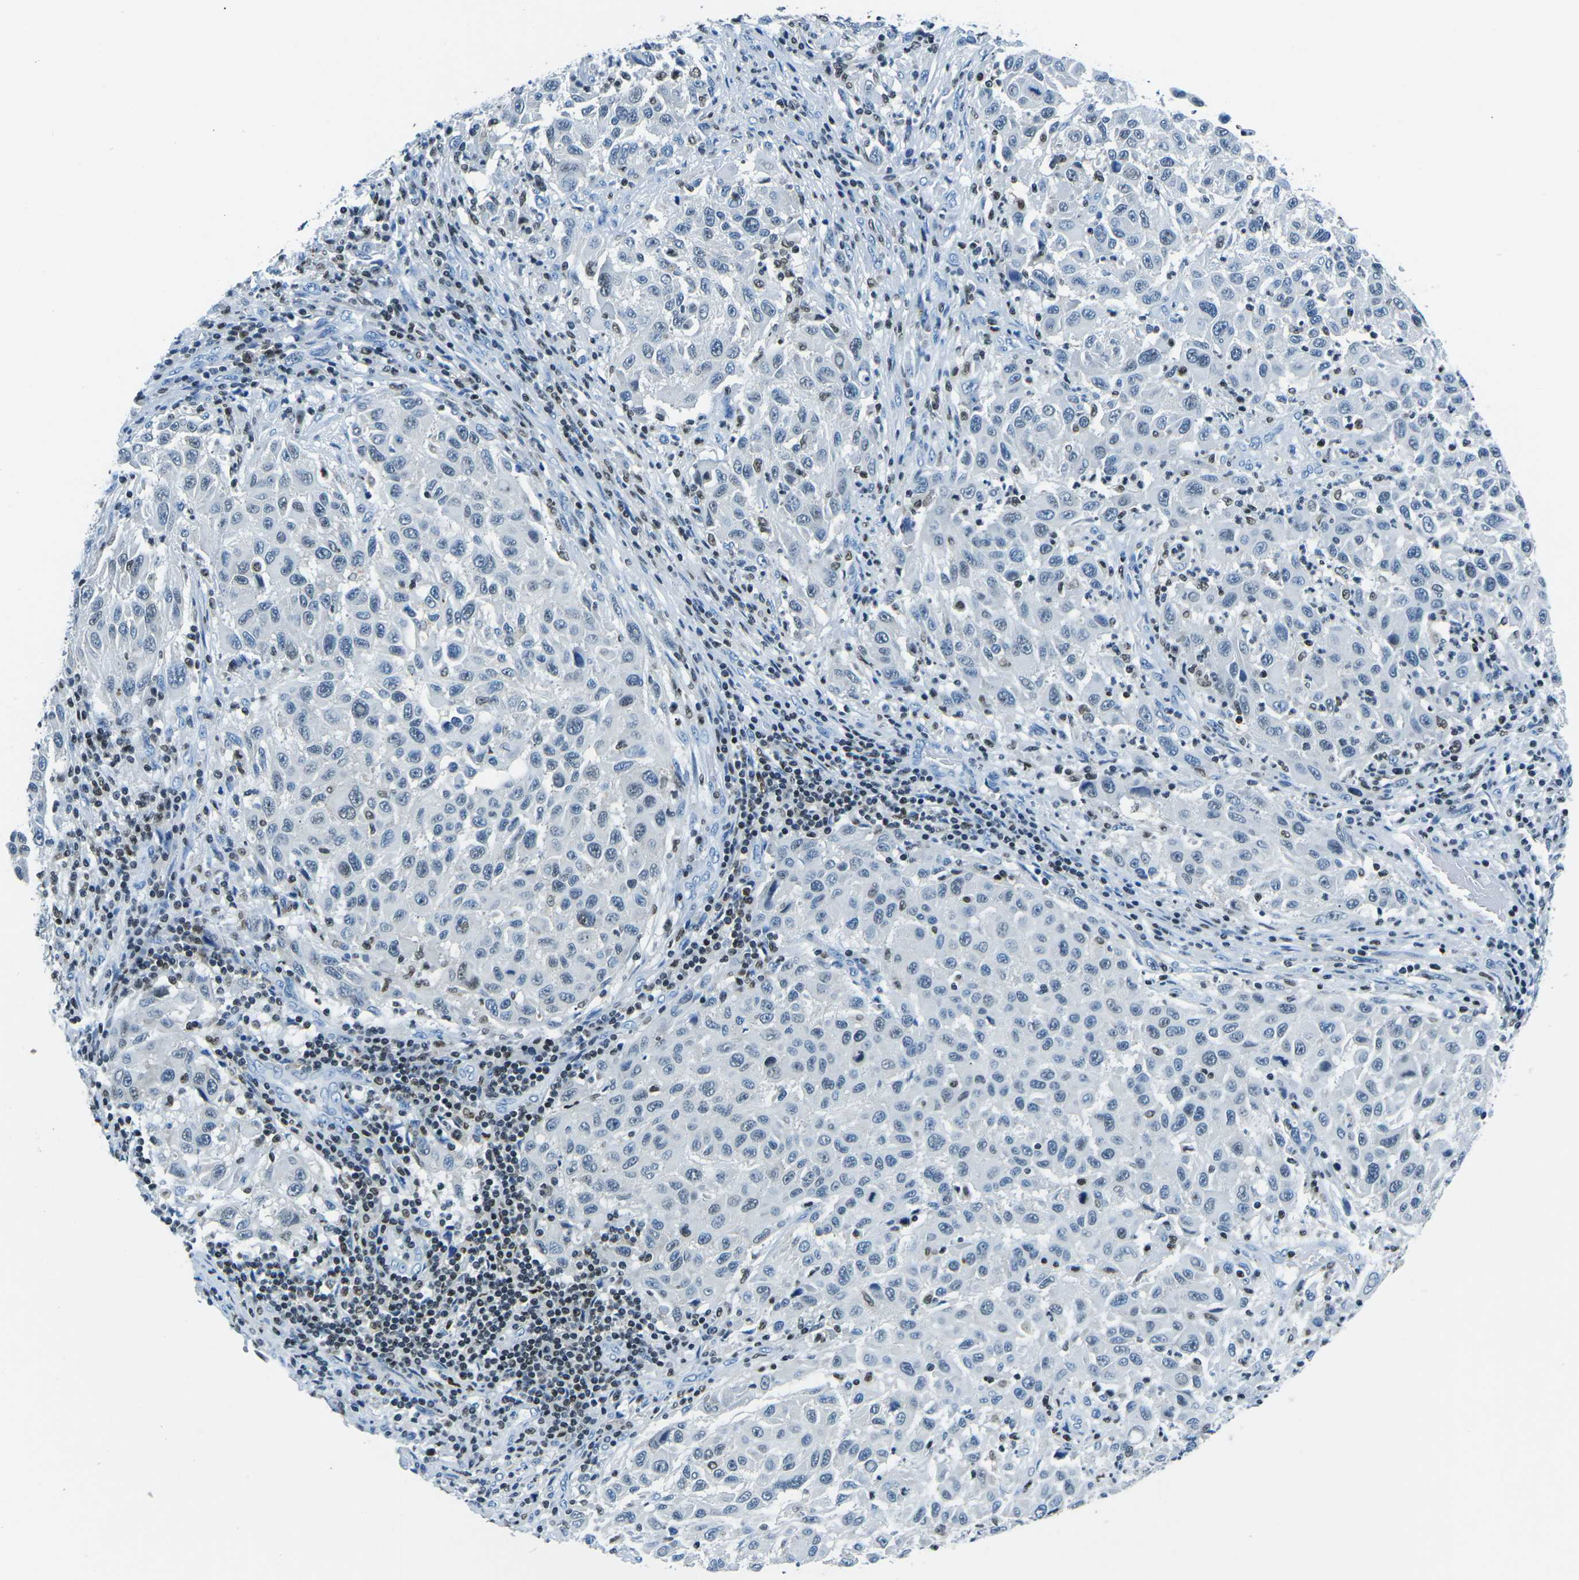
{"staining": {"intensity": "weak", "quantity": "<25%", "location": "nuclear"}, "tissue": "melanoma", "cell_type": "Tumor cells", "image_type": "cancer", "snomed": [{"axis": "morphology", "description": "Malignant melanoma, Metastatic site"}, {"axis": "topography", "description": "Lymph node"}], "caption": "DAB immunohistochemical staining of human melanoma displays no significant staining in tumor cells.", "gene": "CELF2", "patient": {"sex": "male", "age": 61}}